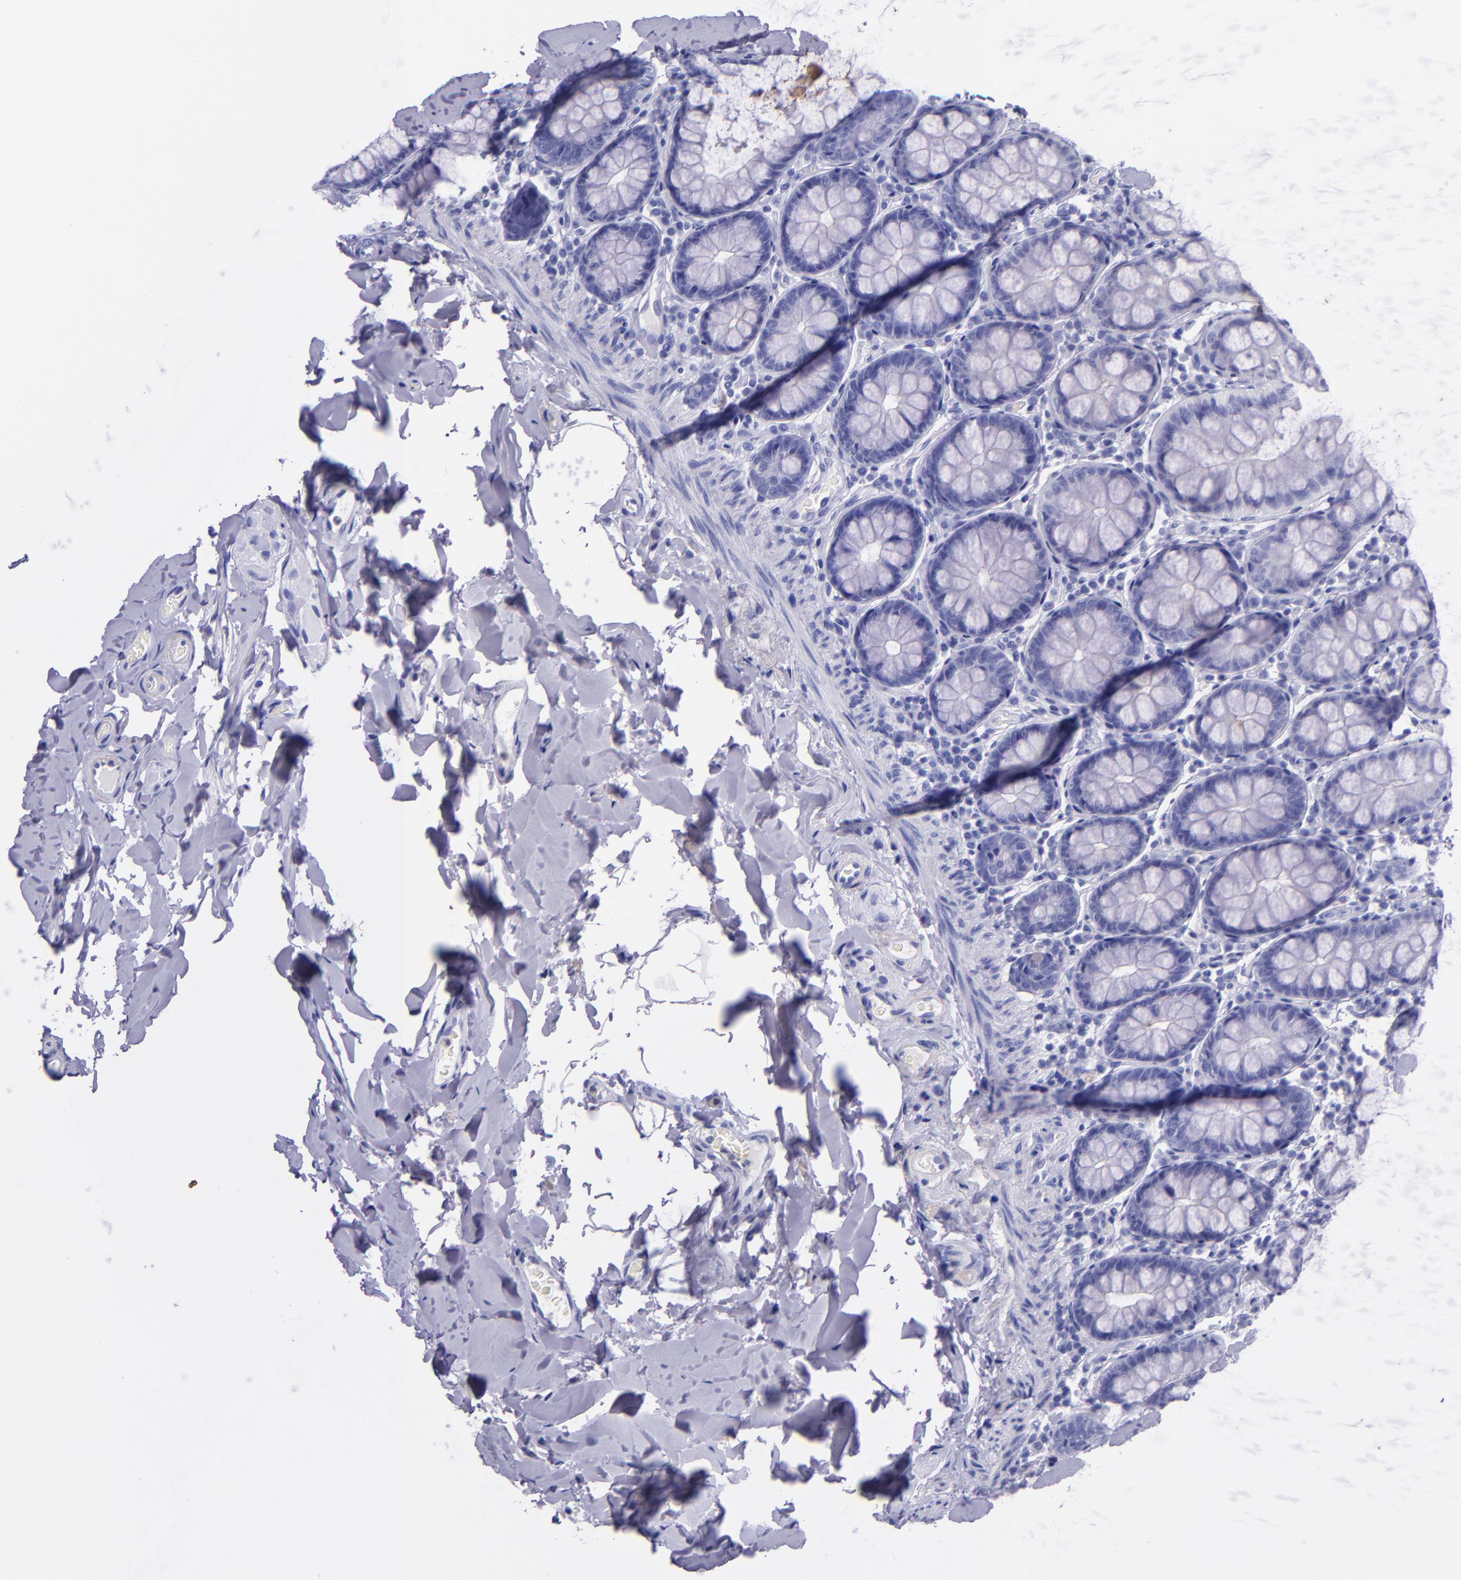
{"staining": {"intensity": "negative", "quantity": "none", "location": "none"}, "tissue": "colon", "cell_type": "Endothelial cells", "image_type": "normal", "snomed": [{"axis": "morphology", "description": "Normal tissue, NOS"}, {"axis": "topography", "description": "Colon"}], "caption": "Immunohistochemical staining of benign human colon shows no significant expression in endothelial cells.", "gene": "SLPI", "patient": {"sex": "female", "age": 61}}